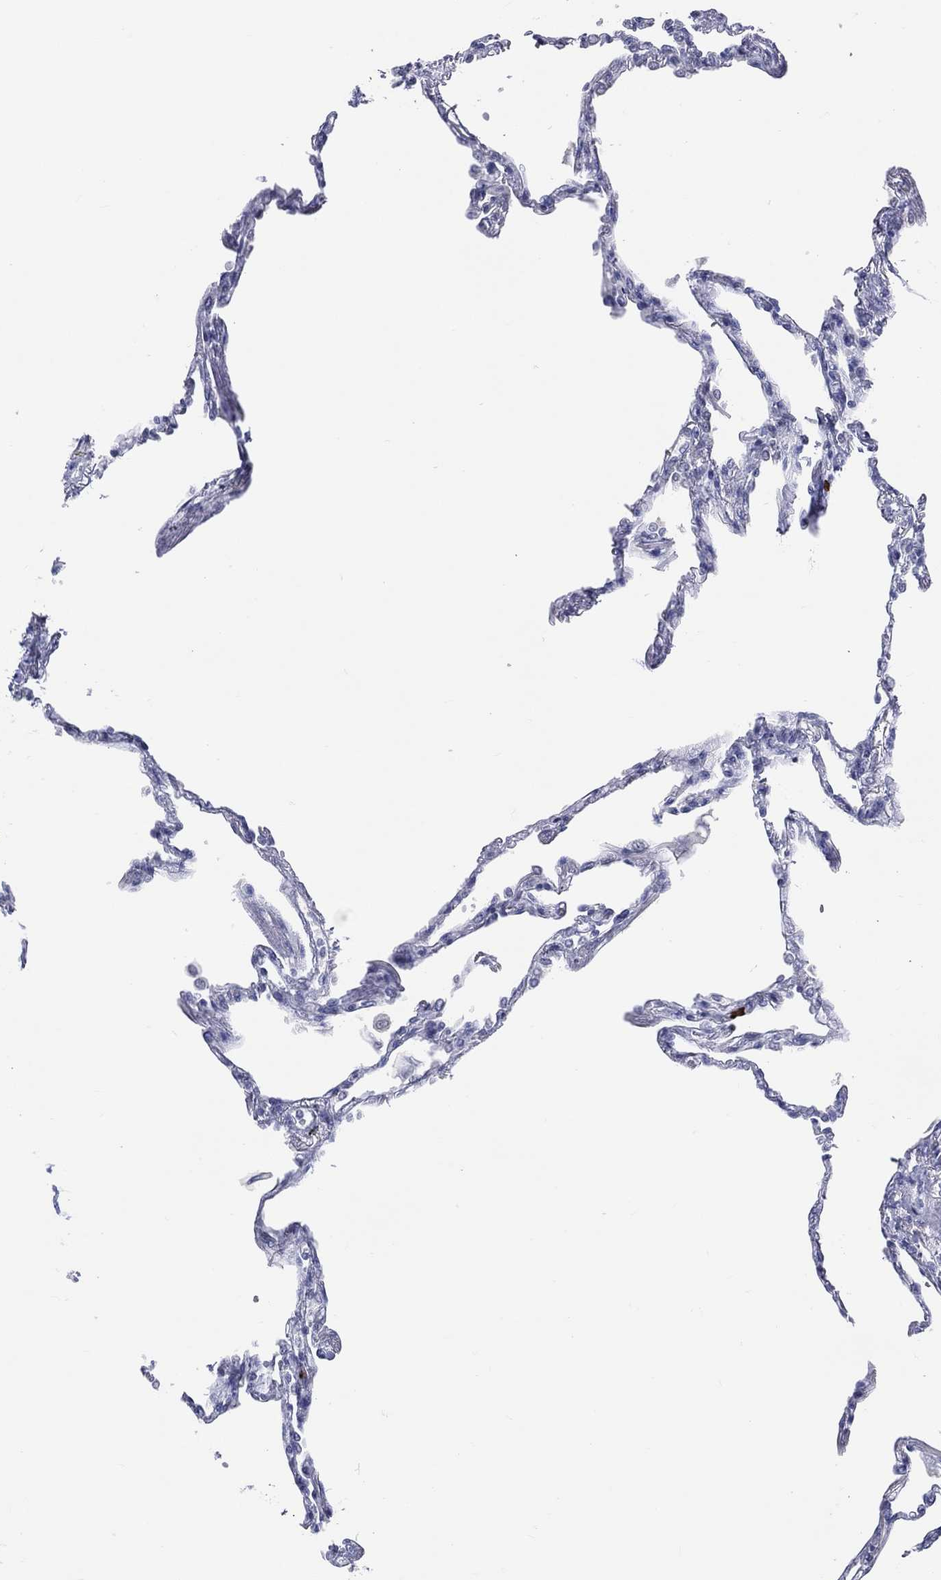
{"staining": {"intensity": "negative", "quantity": "none", "location": "none"}, "tissue": "lung", "cell_type": "Alveolar cells", "image_type": "normal", "snomed": [{"axis": "morphology", "description": "Normal tissue, NOS"}, {"axis": "topography", "description": "Lung"}], "caption": "IHC photomicrograph of normal lung: human lung stained with DAB displays no significant protein positivity in alveolar cells.", "gene": "CFAP58", "patient": {"sex": "male", "age": 78}}